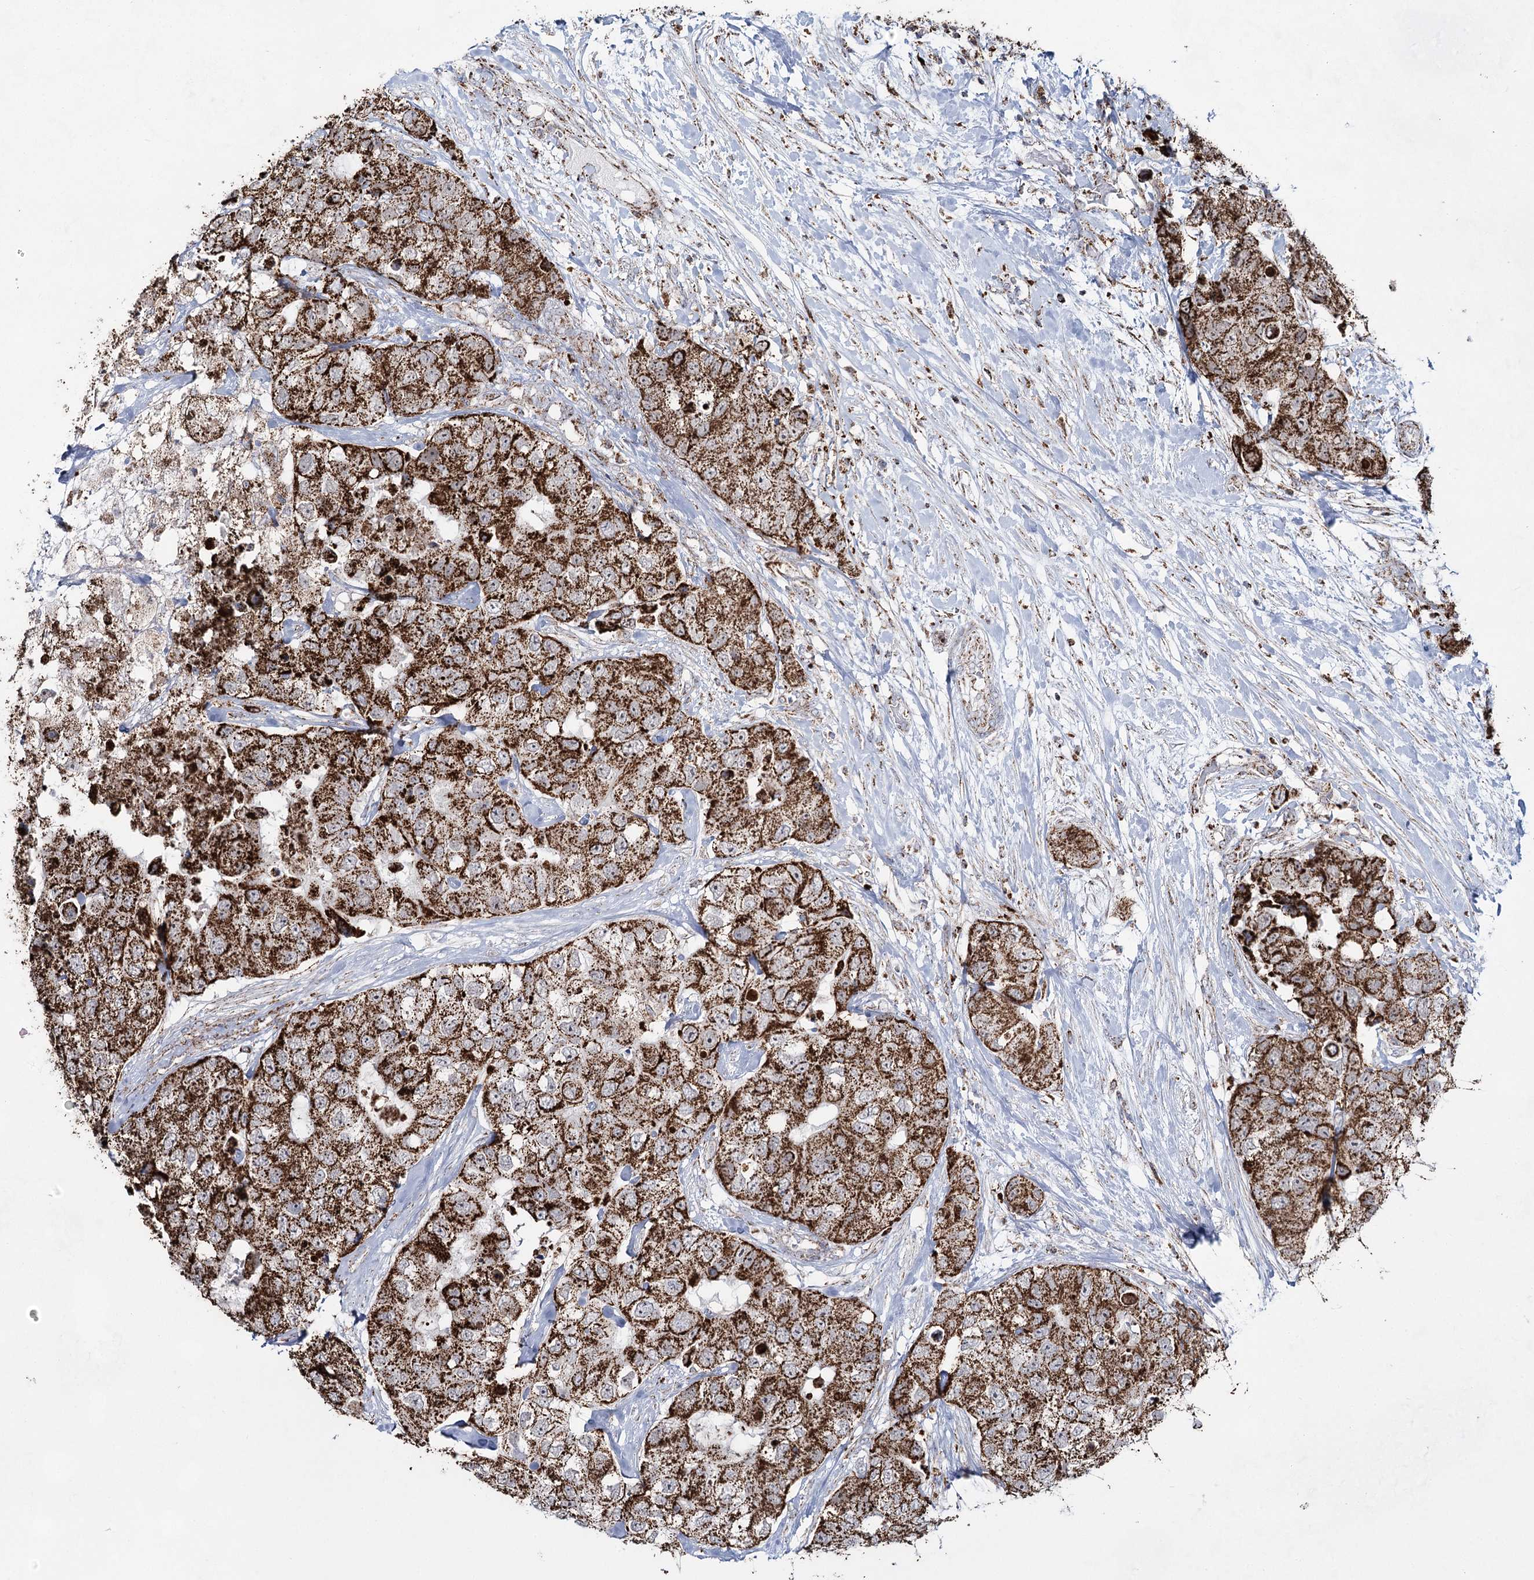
{"staining": {"intensity": "strong", "quantity": ">75%", "location": "cytoplasmic/membranous"}, "tissue": "breast cancer", "cell_type": "Tumor cells", "image_type": "cancer", "snomed": [{"axis": "morphology", "description": "Duct carcinoma"}, {"axis": "topography", "description": "Breast"}], "caption": "A brown stain shows strong cytoplasmic/membranous positivity of a protein in human breast invasive ductal carcinoma tumor cells.", "gene": "CWF19L1", "patient": {"sex": "female", "age": 62}}